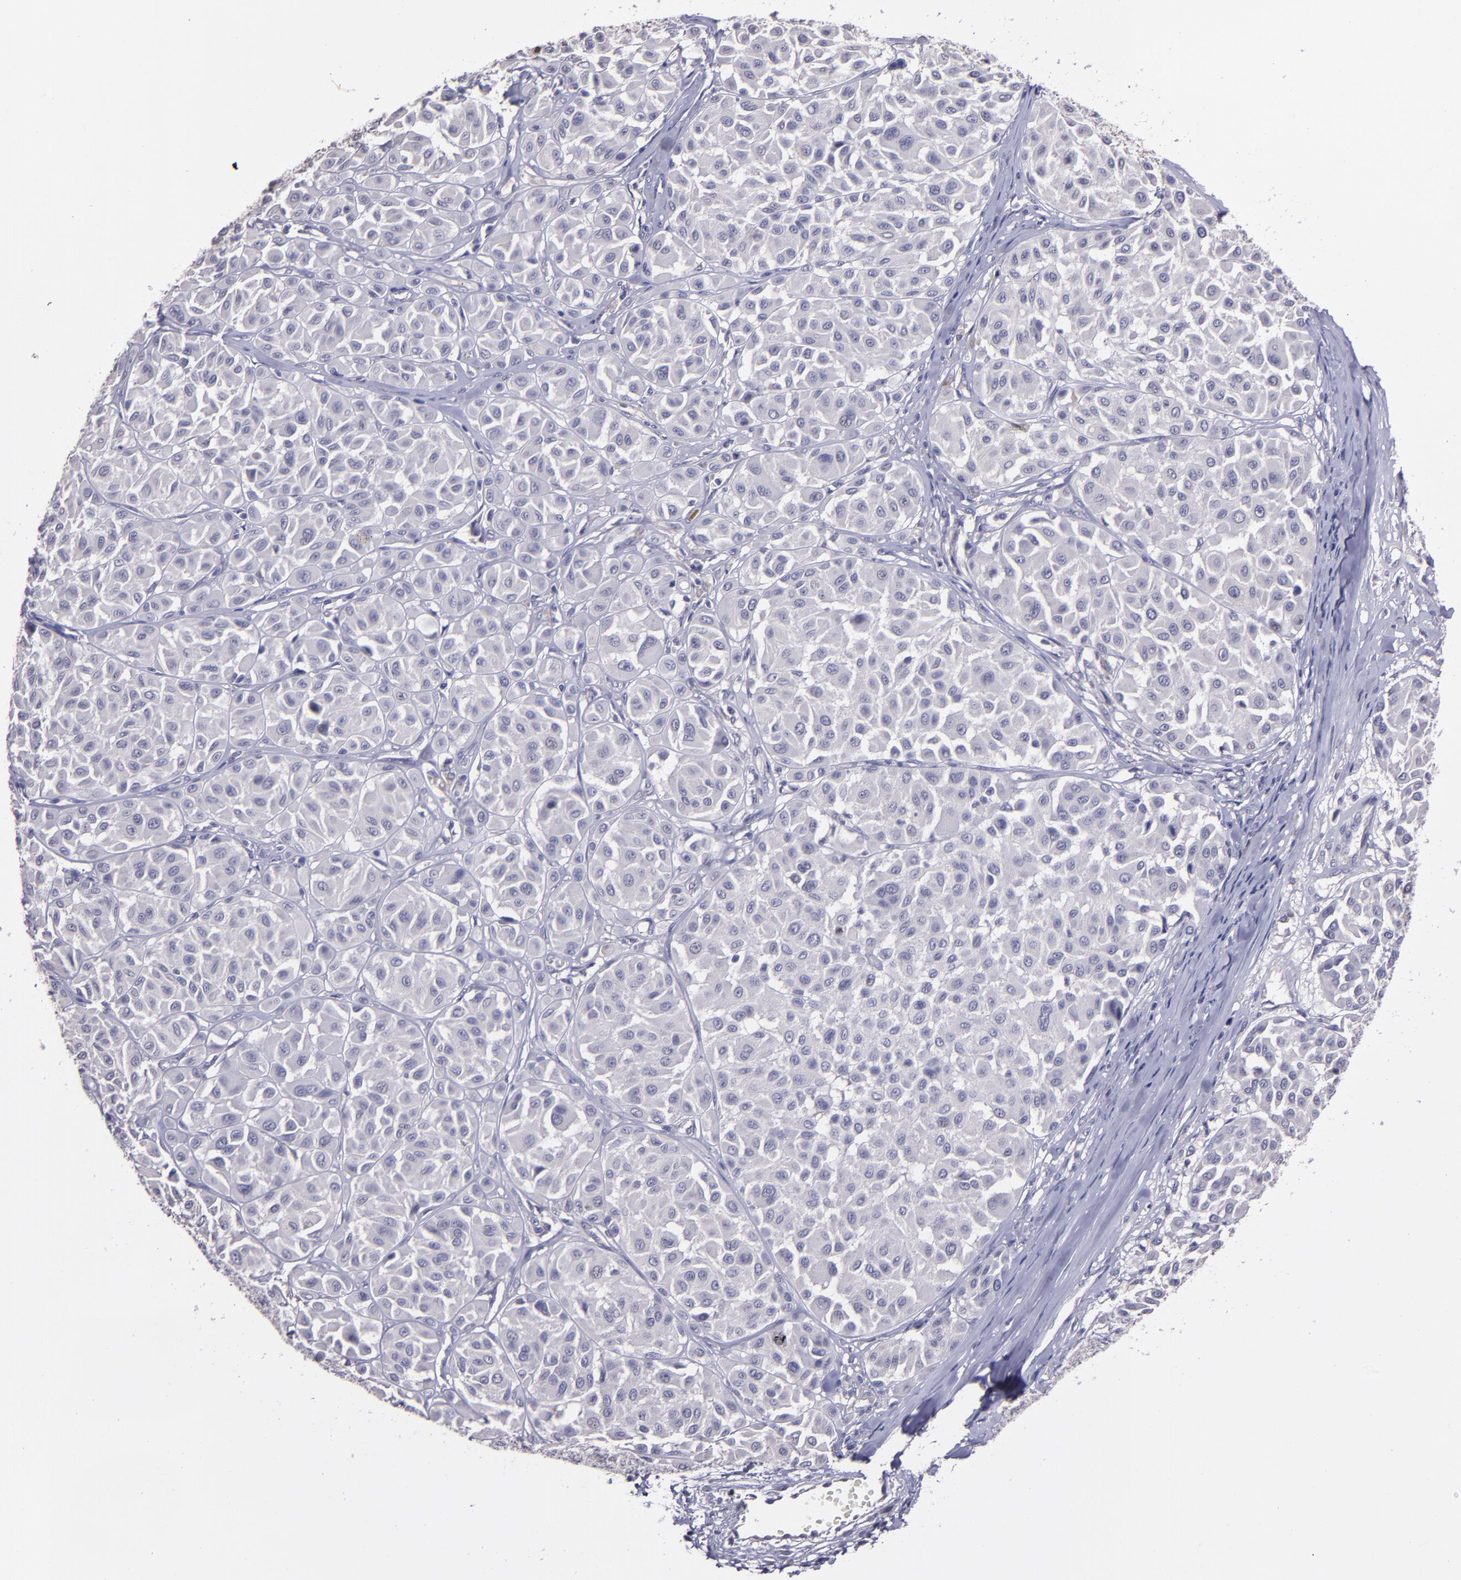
{"staining": {"intensity": "negative", "quantity": "none", "location": "none"}, "tissue": "melanoma", "cell_type": "Tumor cells", "image_type": "cancer", "snomed": [{"axis": "morphology", "description": "Malignant melanoma, Metastatic site"}, {"axis": "topography", "description": "Soft tissue"}], "caption": "A micrograph of melanoma stained for a protein displays no brown staining in tumor cells.", "gene": "MASP1", "patient": {"sex": "male", "age": 41}}